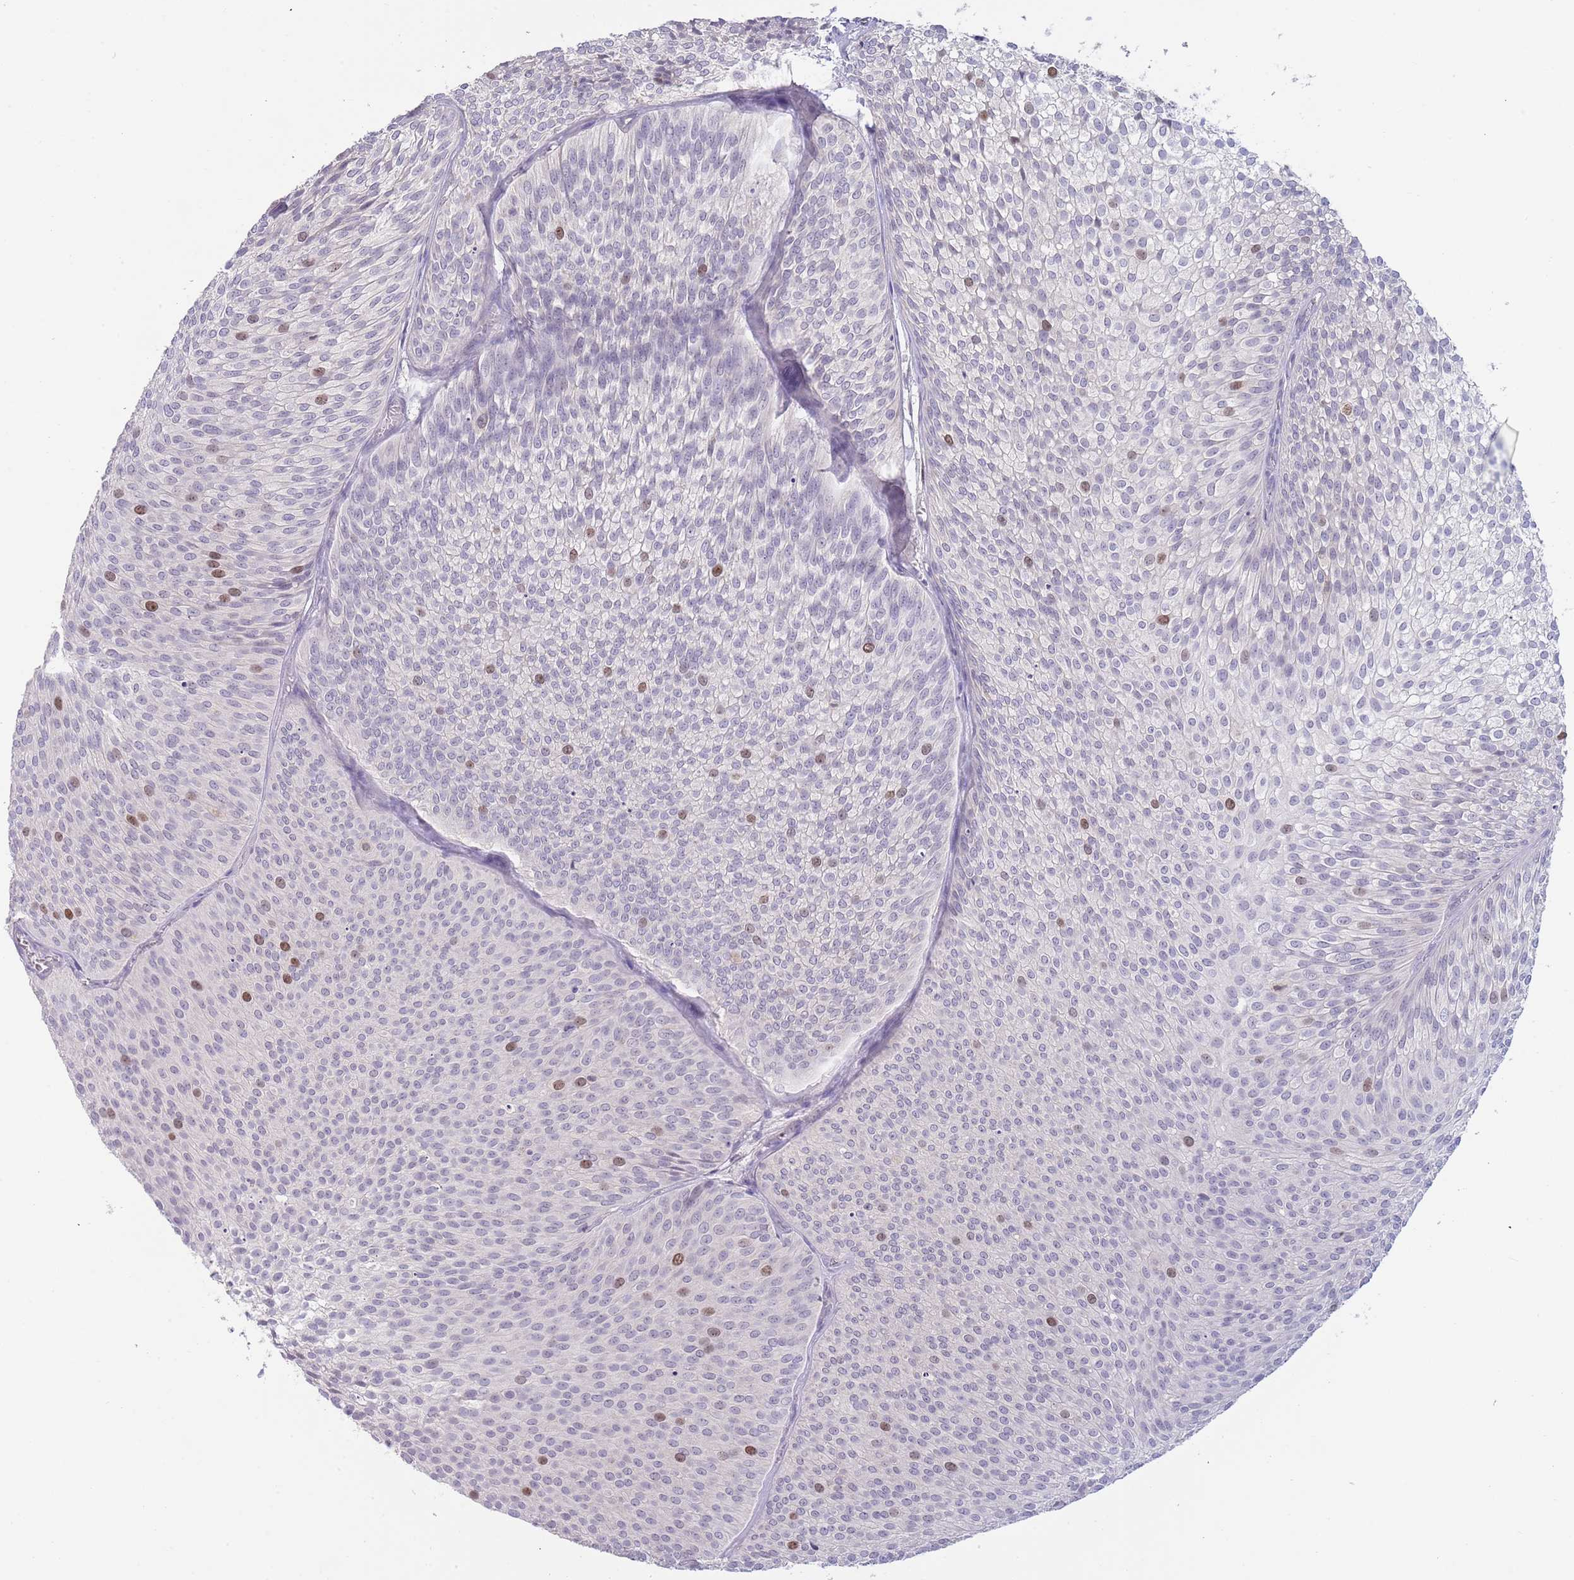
{"staining": {"intensity": "strong", "quantity": "<25%", "location": "nuclear"}, "tissue": "urothelial cancer", "cell_type": "Tumor cells", "image_type": "cancer", "snomed": [{"axis": "morphology", "description": "Urothelial carcinoma, Low grade"}, {"axis": "topography", "description": "Urinary bladder"}], "caption": "Urothelial cancer stained with DAB immunohistochemistry (IHC) demonstrates medium levels of strong nuclear staining in about <25% of tumor cells. (Stains: DAB (3,3'-diaminobenzidine) in brown, nuclei in blue, Microscopy: brightfield microscopy at high magnification).", "gene": "PIMREG", "patient": {"sex": "male", "age": 91}}